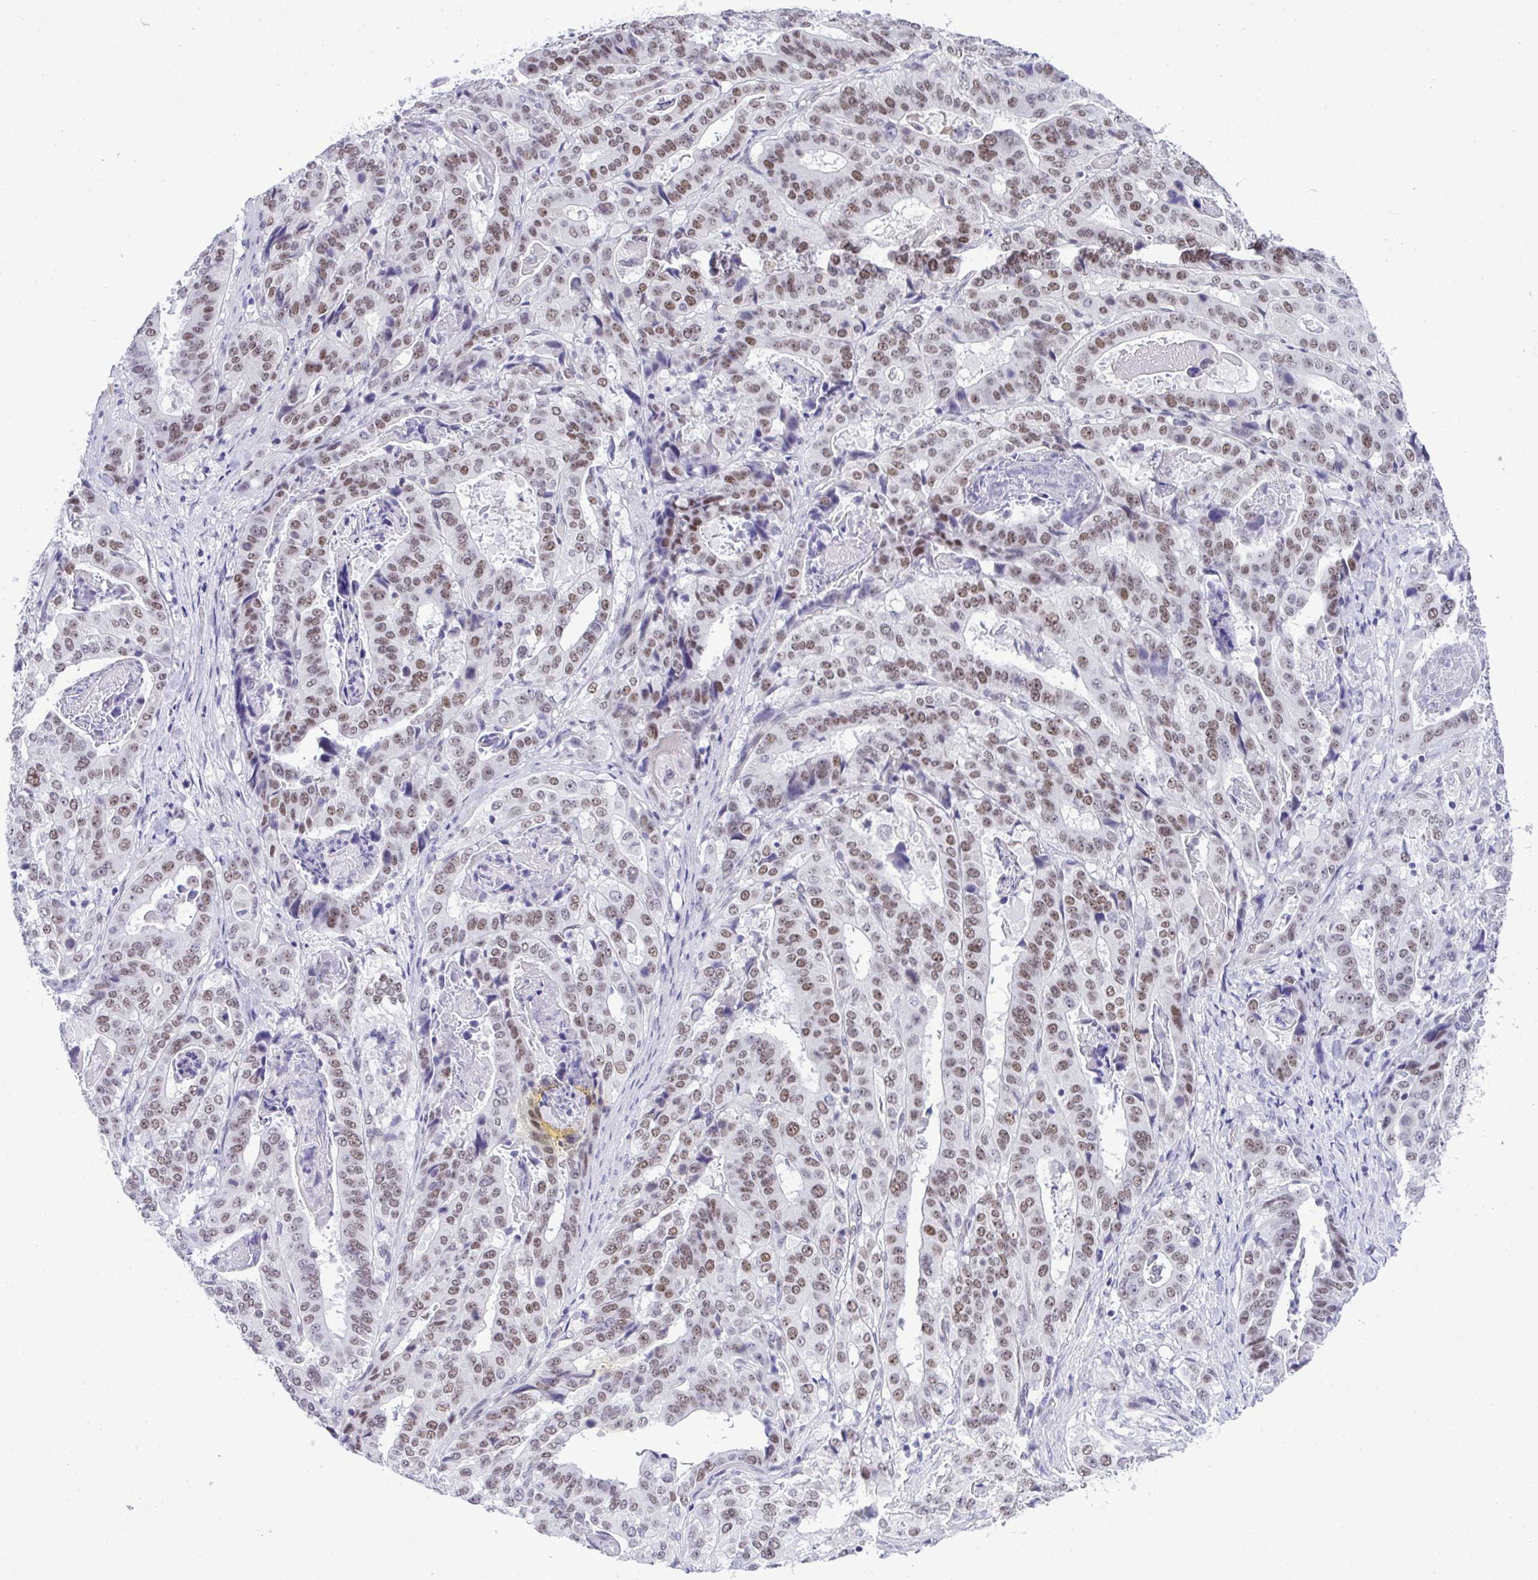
{"staining": {"intensity": "moderate", "quantity": ">75%", "location": "nuclear"}, "tissue": "stomach cancer", "cell_type": "Tumor cells", "image_type": "cancer", "snomed": [{"axis": "morphology", "description": "Adenocarcinoma, NOS"}, {"axis": "topography", "description": "Stomach"}], "caption": "Stomach cancer stained with DAB (3,3'-diaminobenzidine) immunohistochemistry (IHC) shows medium levels of moderate nuclear staining in about >75% of tumor cells.", "gene": "TEAD4", "patient": {"sex": "male", "age": 48}}